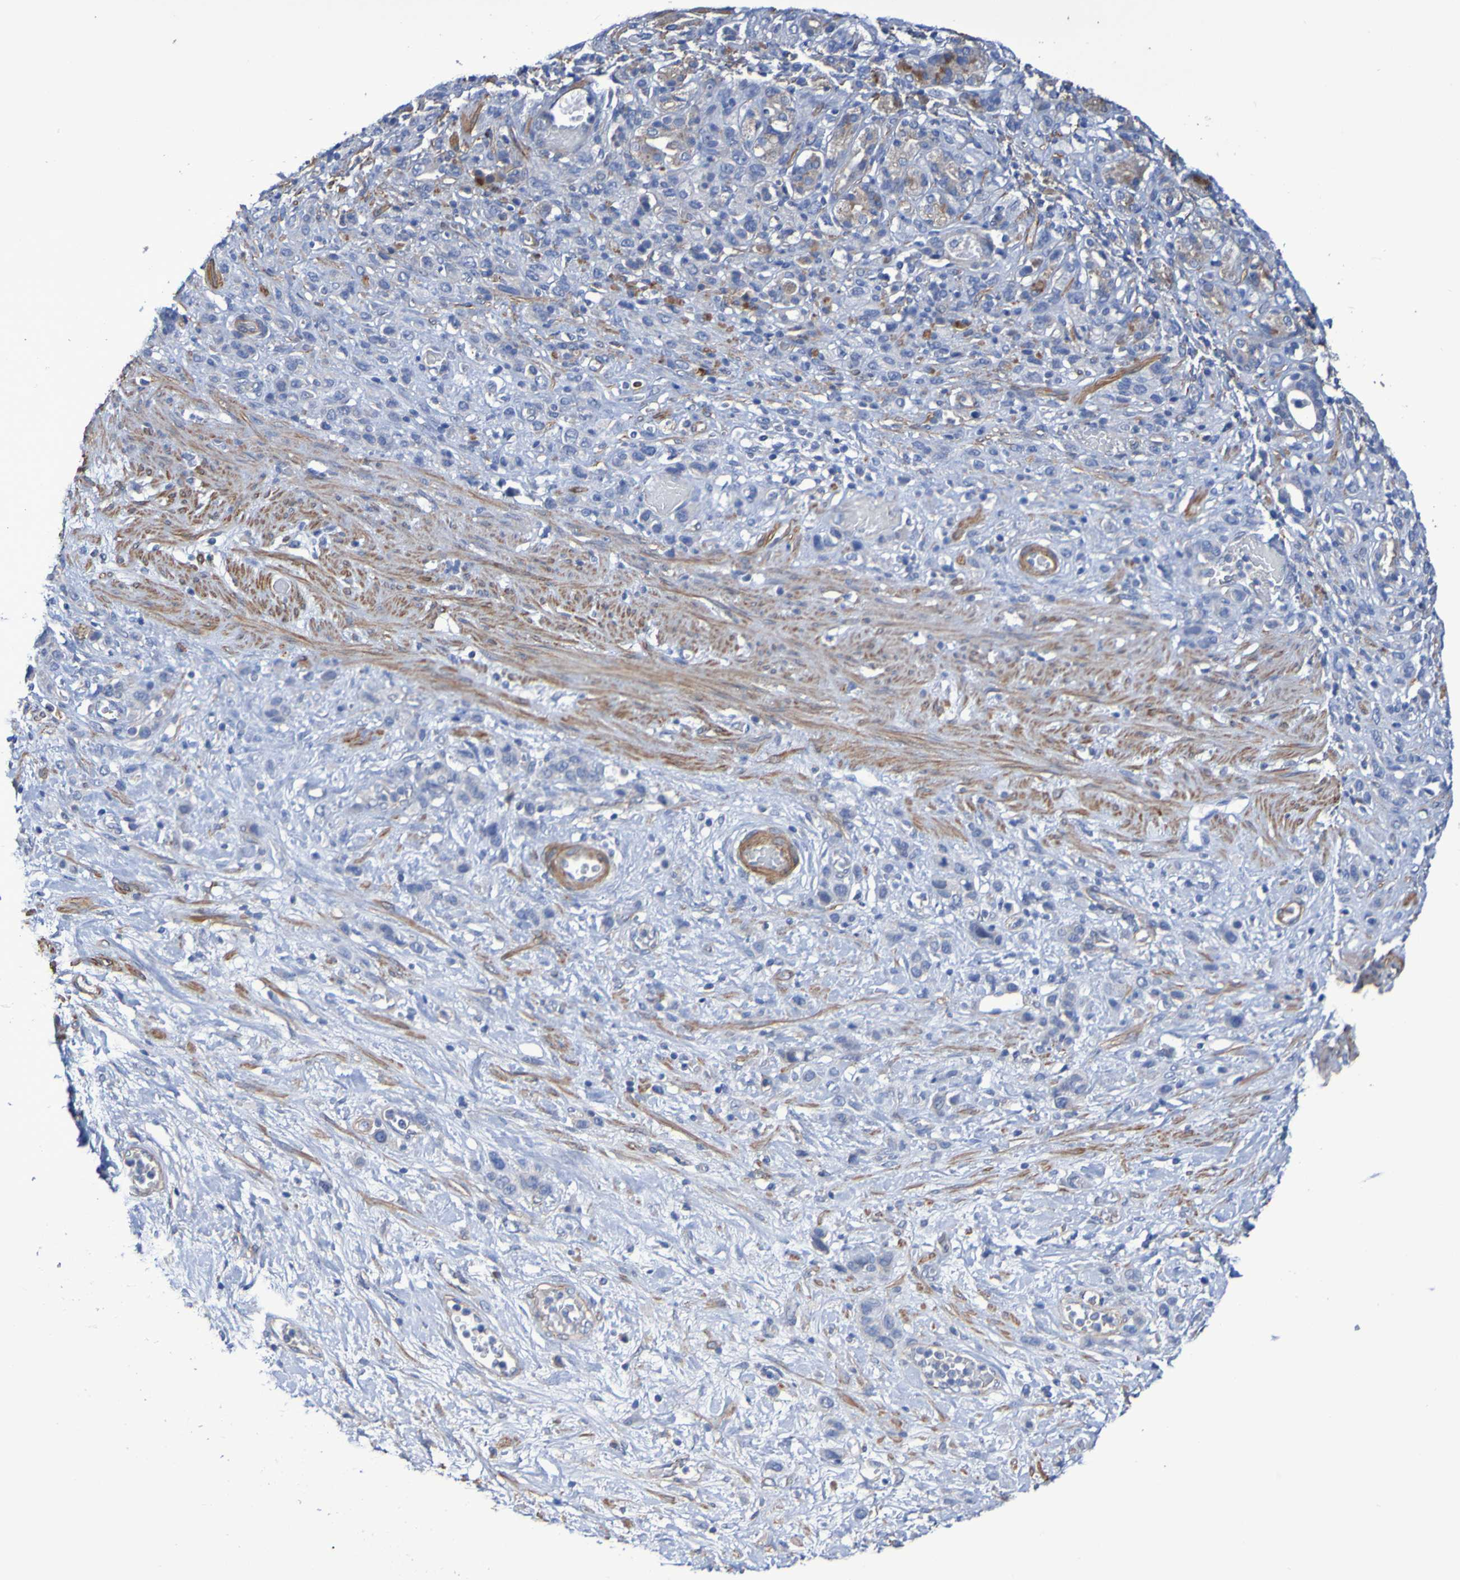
{"staining": {"intensity": "moderate", "quantity": "<25%", "location": "cytoplasmic/membranous"}, "tissue": "stomach cancer", "cell_type": "Tumor cells", "image_type": "cancer", "snomed": [{"axis": "morphology", "description": "Adenocarcinoma, NOS"}, {"axis": "morphology", "description": "Adenocarcinoma, High grade"}, {"axis": "topography", "description": "Stomach, upper"}, {"axis": "topography", "description": "Stomach, lower"}], "caption": "Stomach cancer (high-grade adenocarcinoma) stained for a protein (brown) shows moderate cytoplasmic/membranous positive expression in about <25% of tumor cells.", "gene": "SRPRB", "patient": {"sex": "female", "age": 65}}